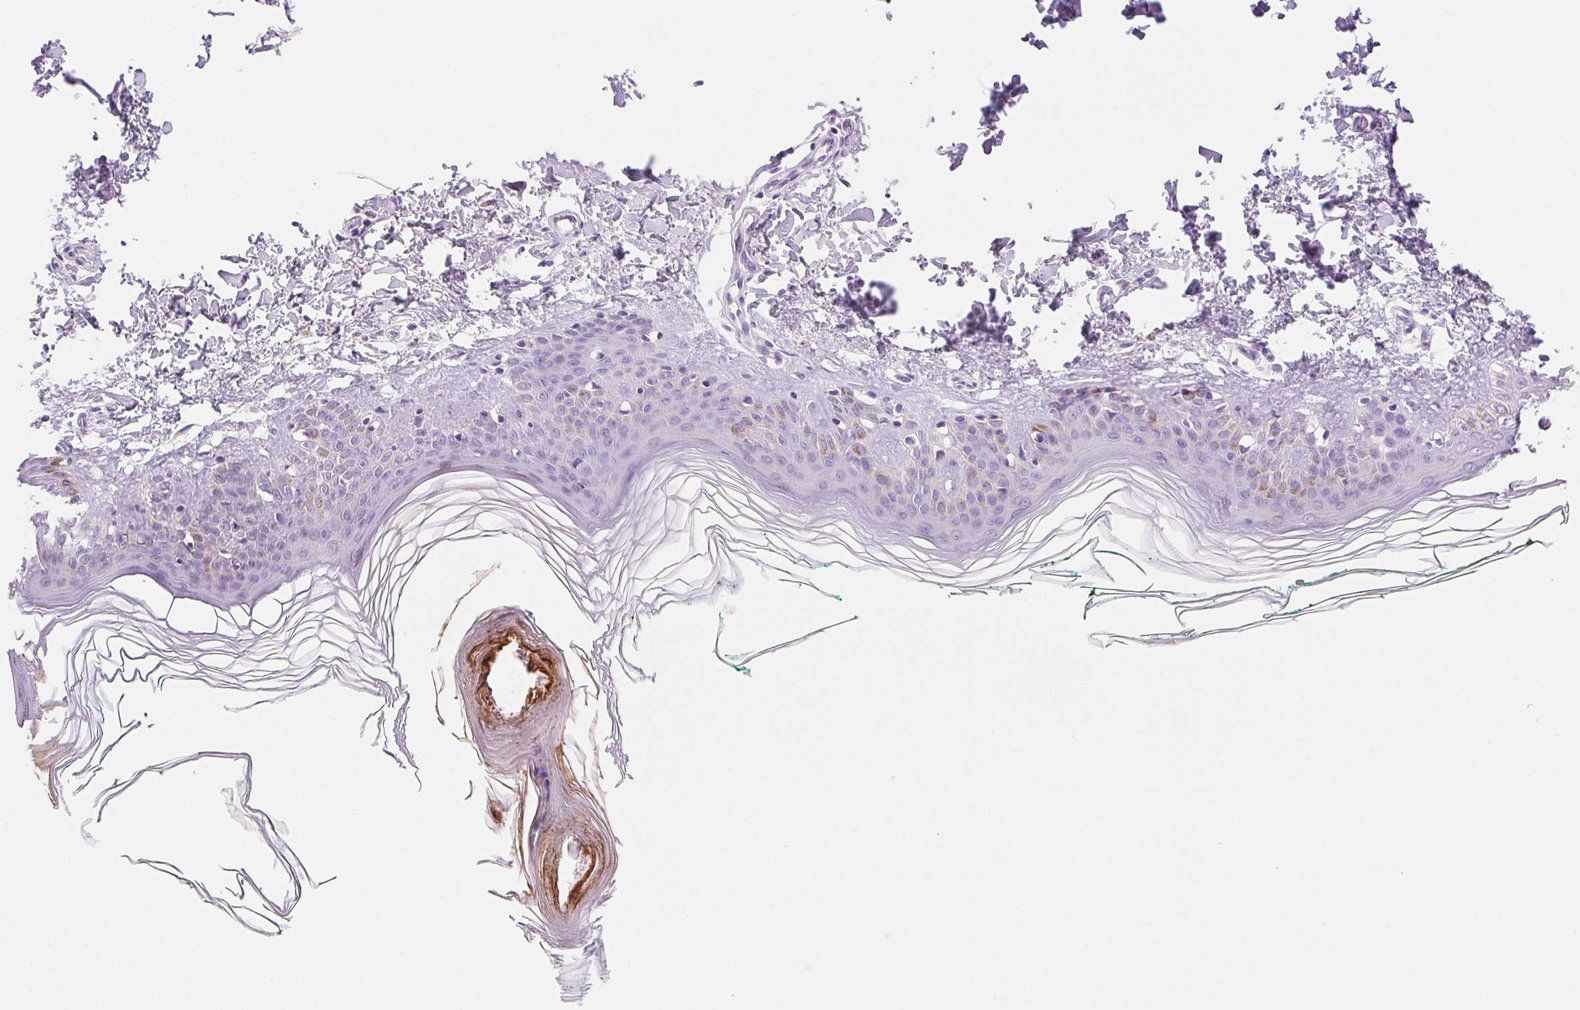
{"staining": {"intensity": "negative", "quantity": "none", "location": "none"}, "tissue": "skin", "cell_type": "Fibroblasts", "image_type": "normal", "snomed": [{"axis": "morphology", "description": "Normal tissue, NOS"}, {"axis": "topography", "description": "Skin"}, {"axis": "topography", "description": "Peripheral nerve tissue"}], "caption": "Photomicrograph shows no significant protein staining in fibroblasts of normal skin.", "gene": "SERPINB3", "patient": {"sex": "female", "age": 45}}